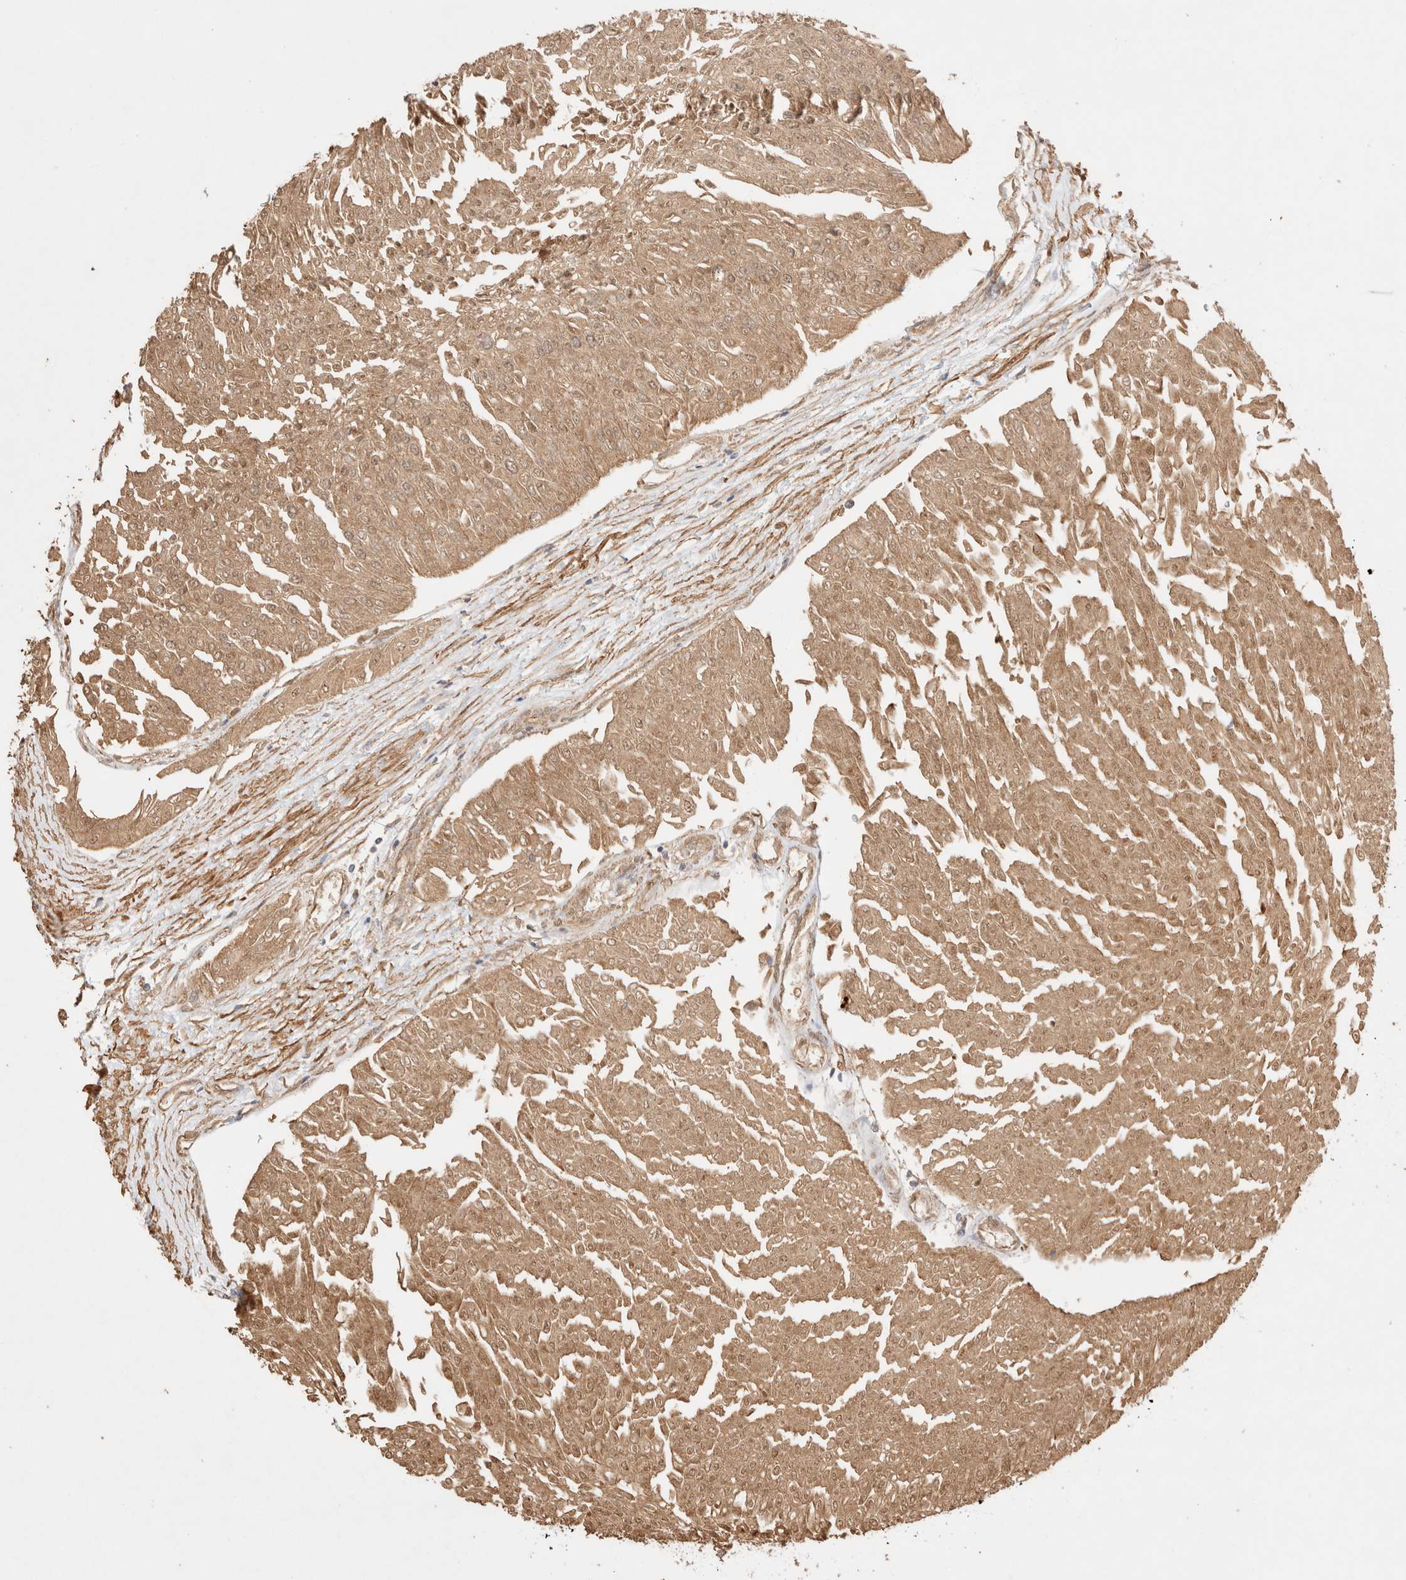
{"staining": {"intensity": "moderate", "quantity": ">75%", "location": "cytoplasmic/membranous,nuclear"}, "tissue": "urothelial cancer", "cell_type": "Tumor cells", "image_type": "cancer", "snomed": [{"axis": "morphology", "description": "Urothelial carcinoma, Low grade"}, {"axis": "topography", "description": "Urinary bladder"}], "caption": "Urothelial cancer stained for a protein (brown) displays moderate cytoplasmic/membranous and nuclear positive expression in approximately >75% of tumor cells.", "gene": "CARNMT1", "patient": {"sex": "male", "age": 67}}